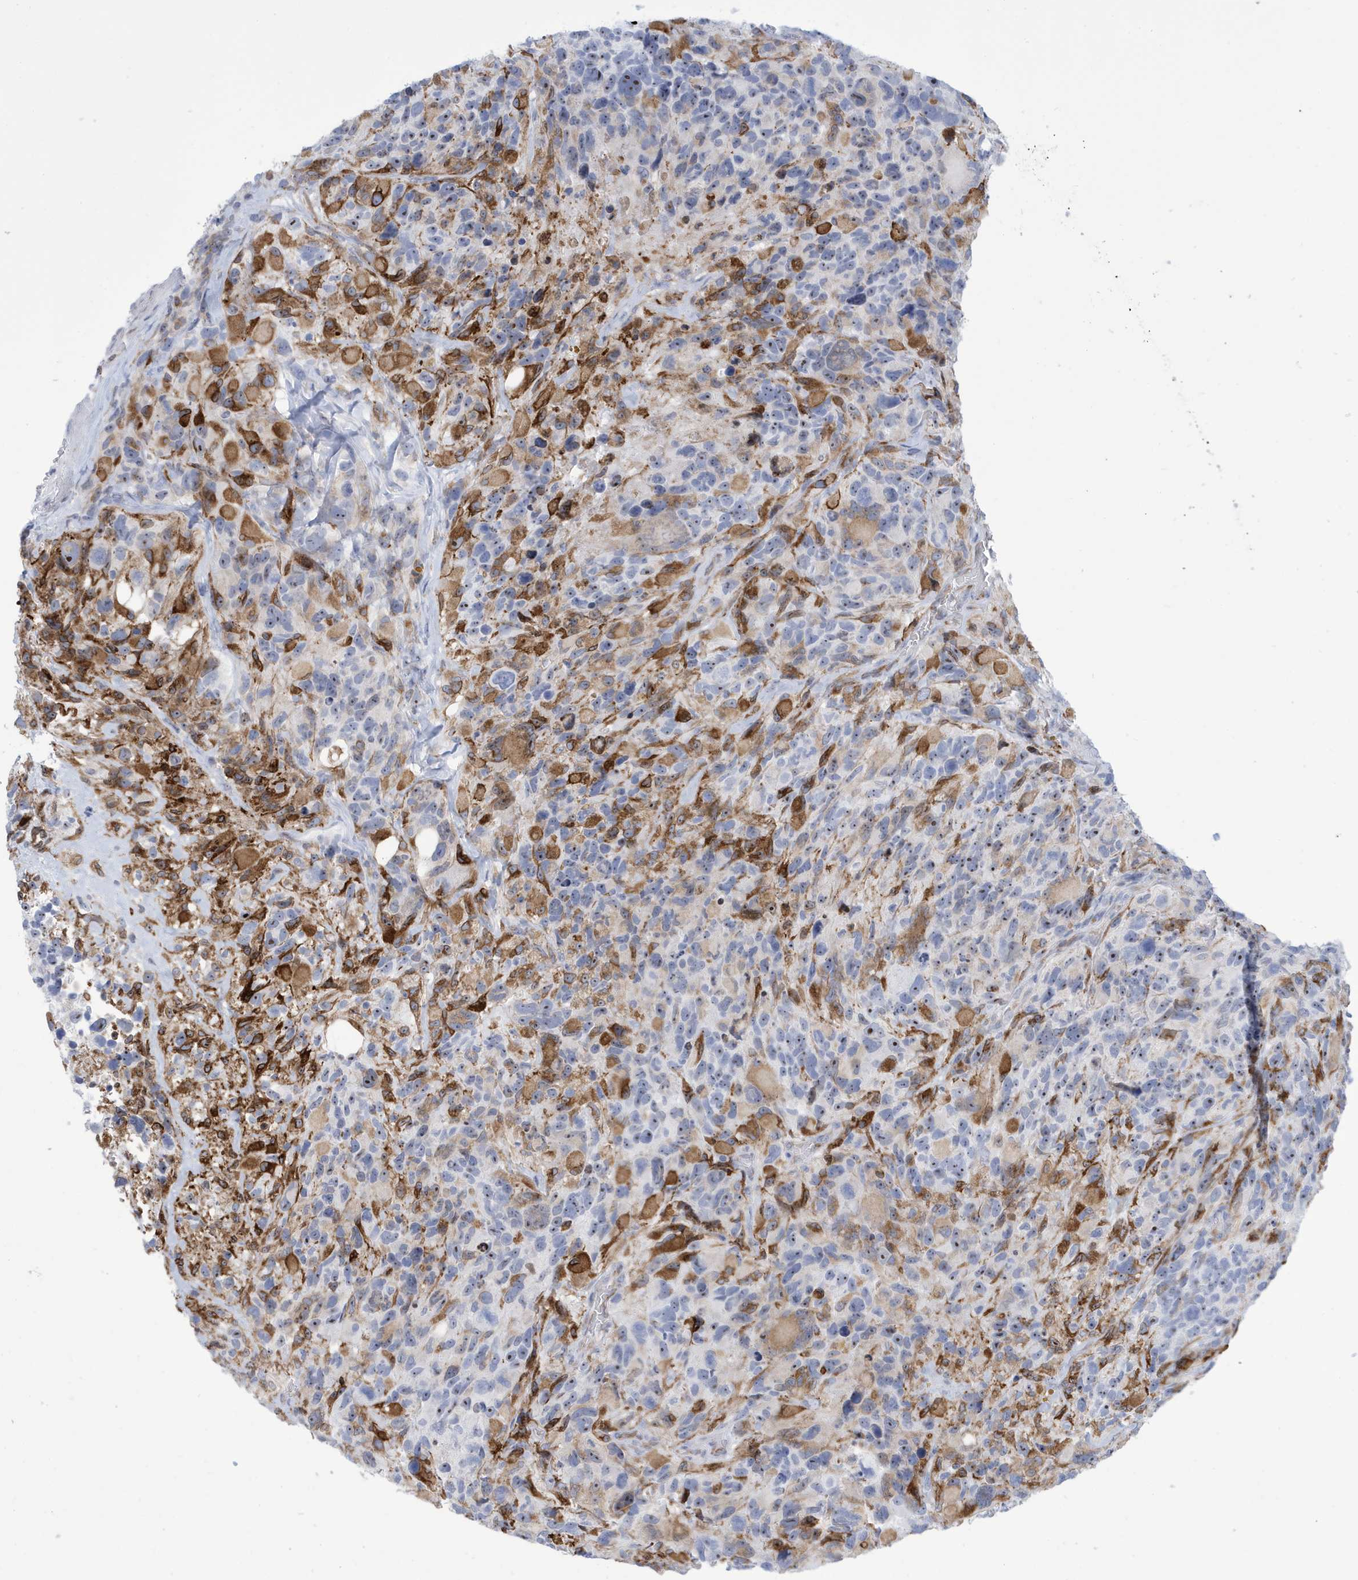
{"staining": {"intensity": "moderate", "quantity": "<25%", "location": "cytoplasmic/membranous,nuclear"}, "tissue": "glioma", "cell_type": "Tumor cells", "image_type": "cancer", "snomed": [{"axis": "morphology", "description": "Glioma, malignant, High grade"}, {"axis": "topography", "description": "Brain"}], "caption": "Human glioma stained for a protein (brown) shows moderate cytoplasmic/membranous and nuclear positive staining in about <25% of tumor cells.", "gene": "SEMA3F", "patient": {"sex": "male", "age": 69}}